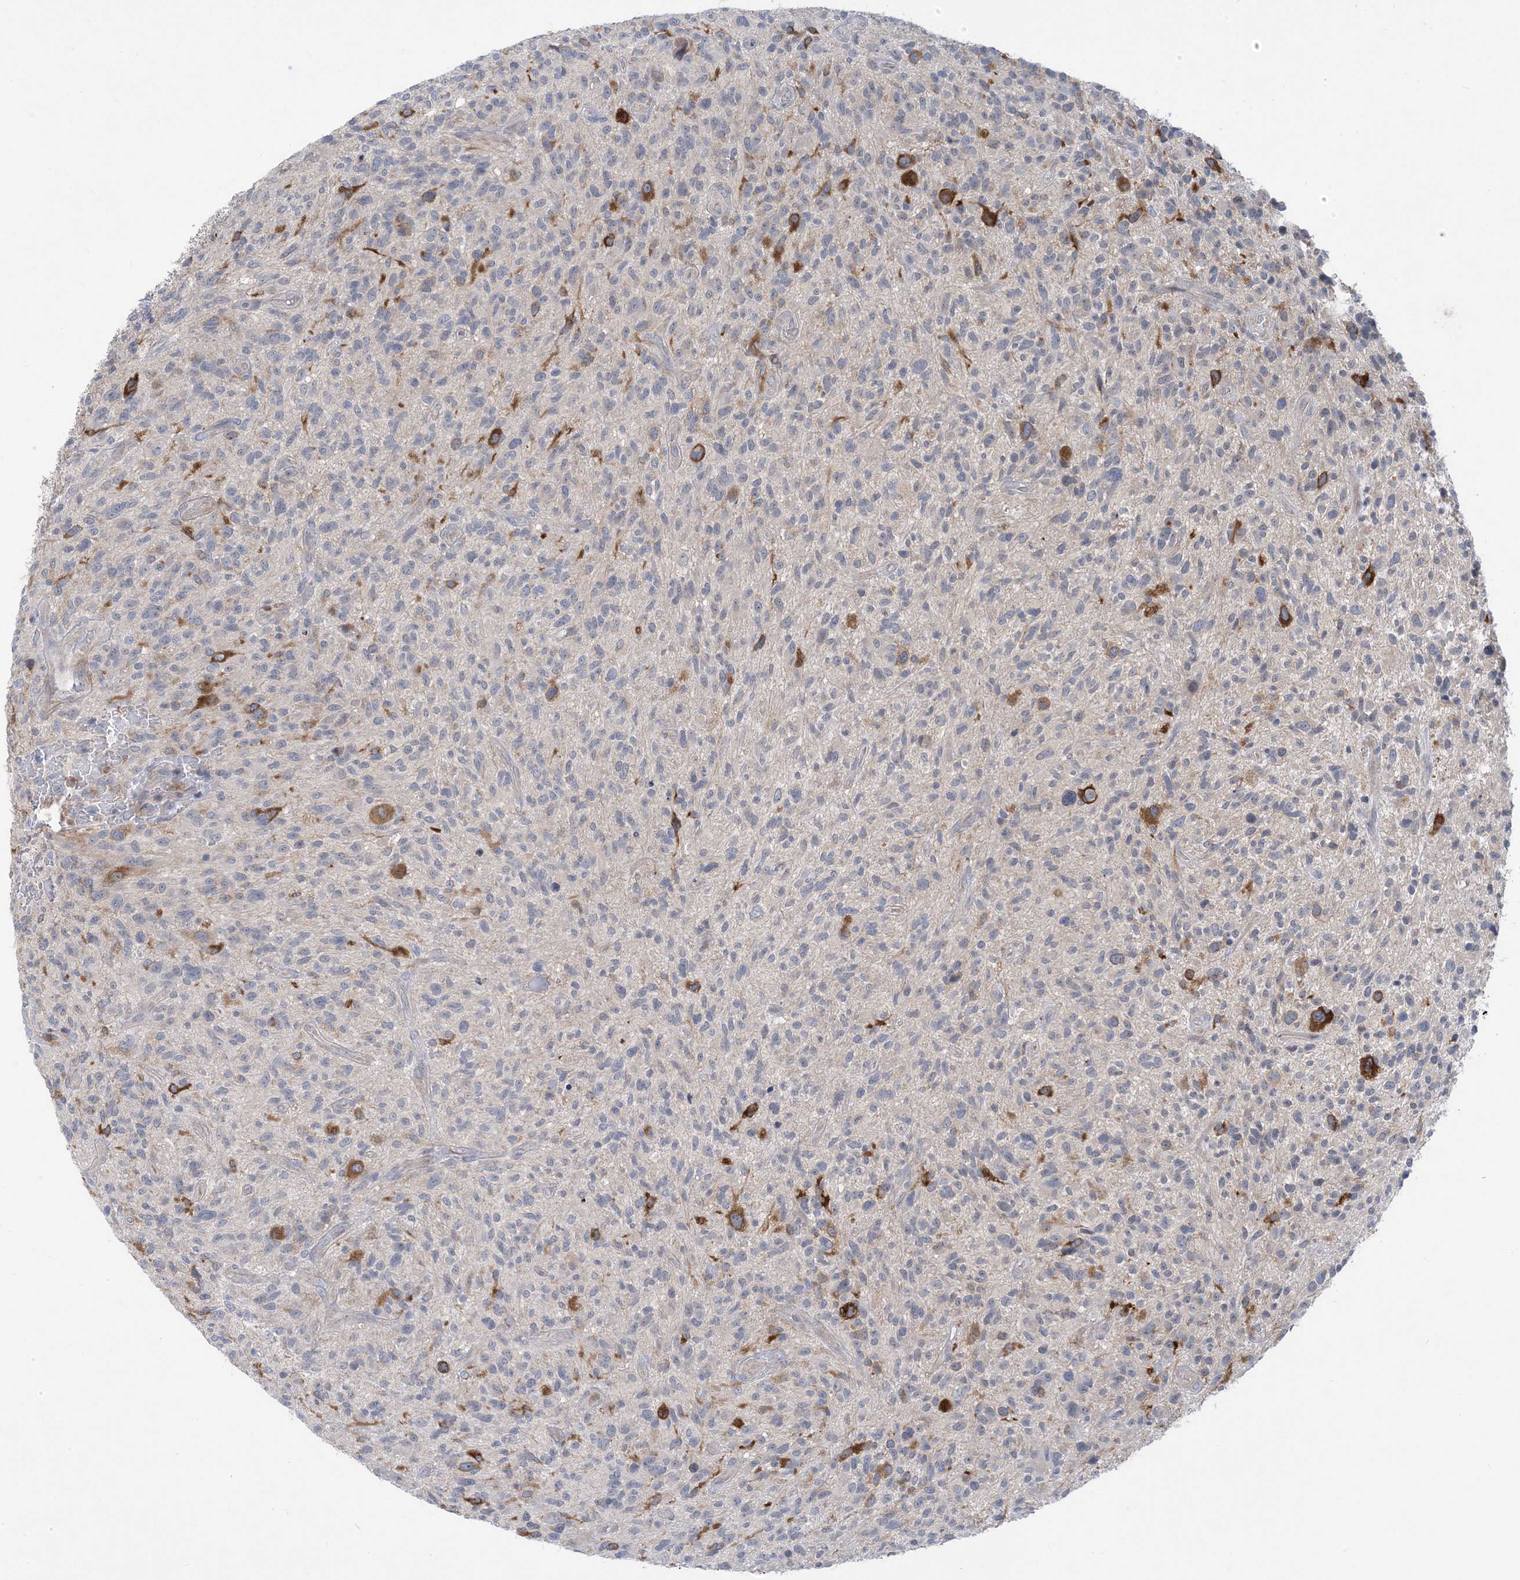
{"staining": {"intensity": "moderate", "quantity": "<25%", "location": "cytoplasmic/membranous"}, "tissue": "glioma", "cell_type": "Tumor cells", "image_type": "cancer", "snomed": [{"axis": "morphology", "description": "Glioma, malignant, High grade"}, {"axis": "topography", "description": "Brain"}], "caption": "A micrograph showing moderate cytoplasmic/membranous staining in about <25% of tumor cells in malignant high-grade glioma, as visualized by brown immunohistochemical staining.", "gene": "AOC1", "patient": {"sex": "male", "age": 47}}